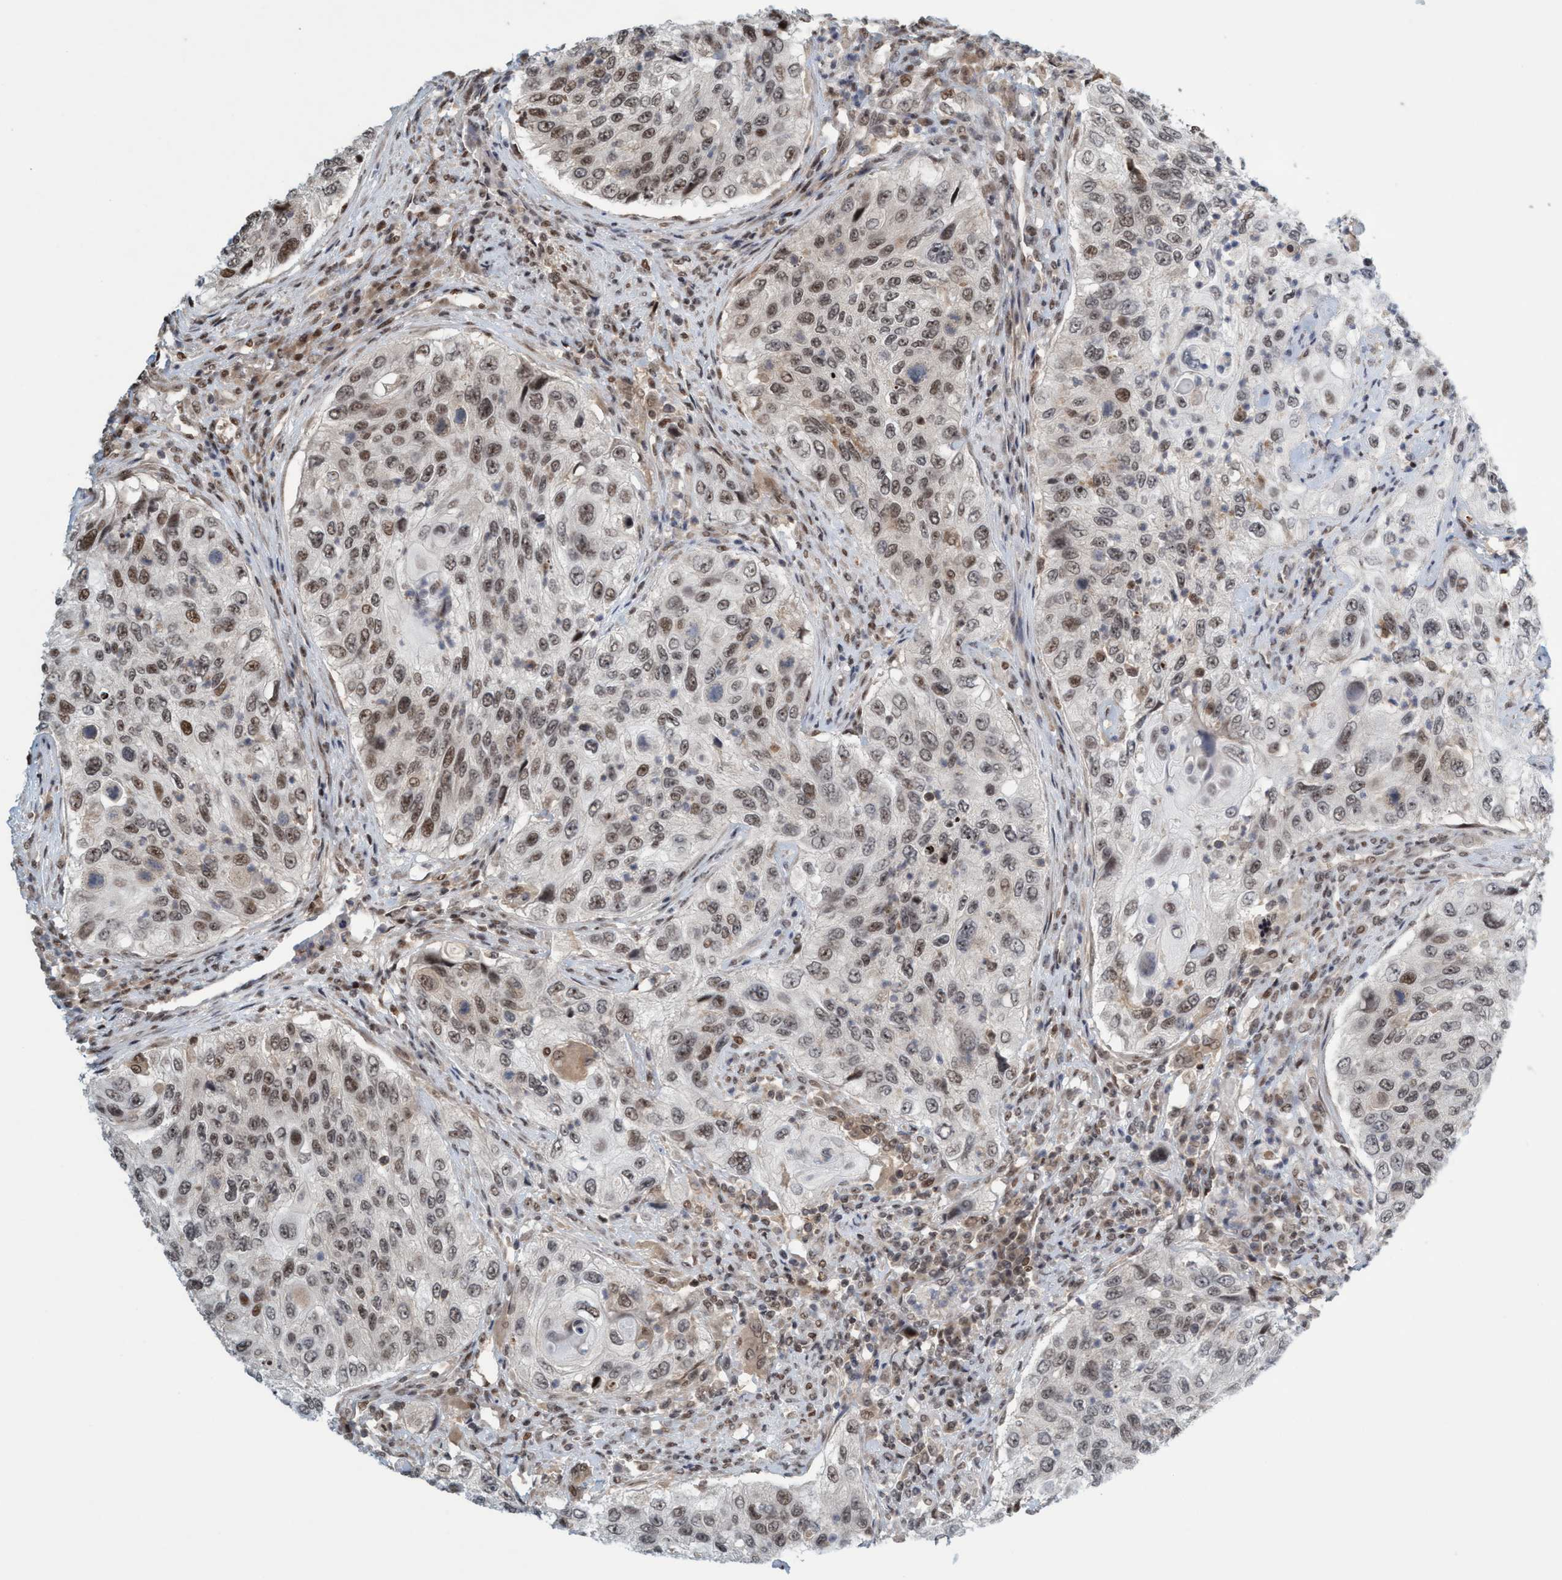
{"staining": {"intensity": "moderate", "quantity": "25%-75%", "location": "nuclear"}, "tissue": "urothelial cancer", "cell_type": "Tumor cells", "image_type": "cancer", "snomed": [{"axis": "morphology", "description": "Urothelial carcinoma, High grade"}, {"axis": "topography", "description": "Urinary bladder"}], "caption": "High-grade urothelial carcinoma was stained to show a protein in brown. There is medium levels of moderate nuclear positivity in approximately 25%-75% of tumor cells.", "gene": "SMCR8", "patient": {"sex": "female", "age": 60}}